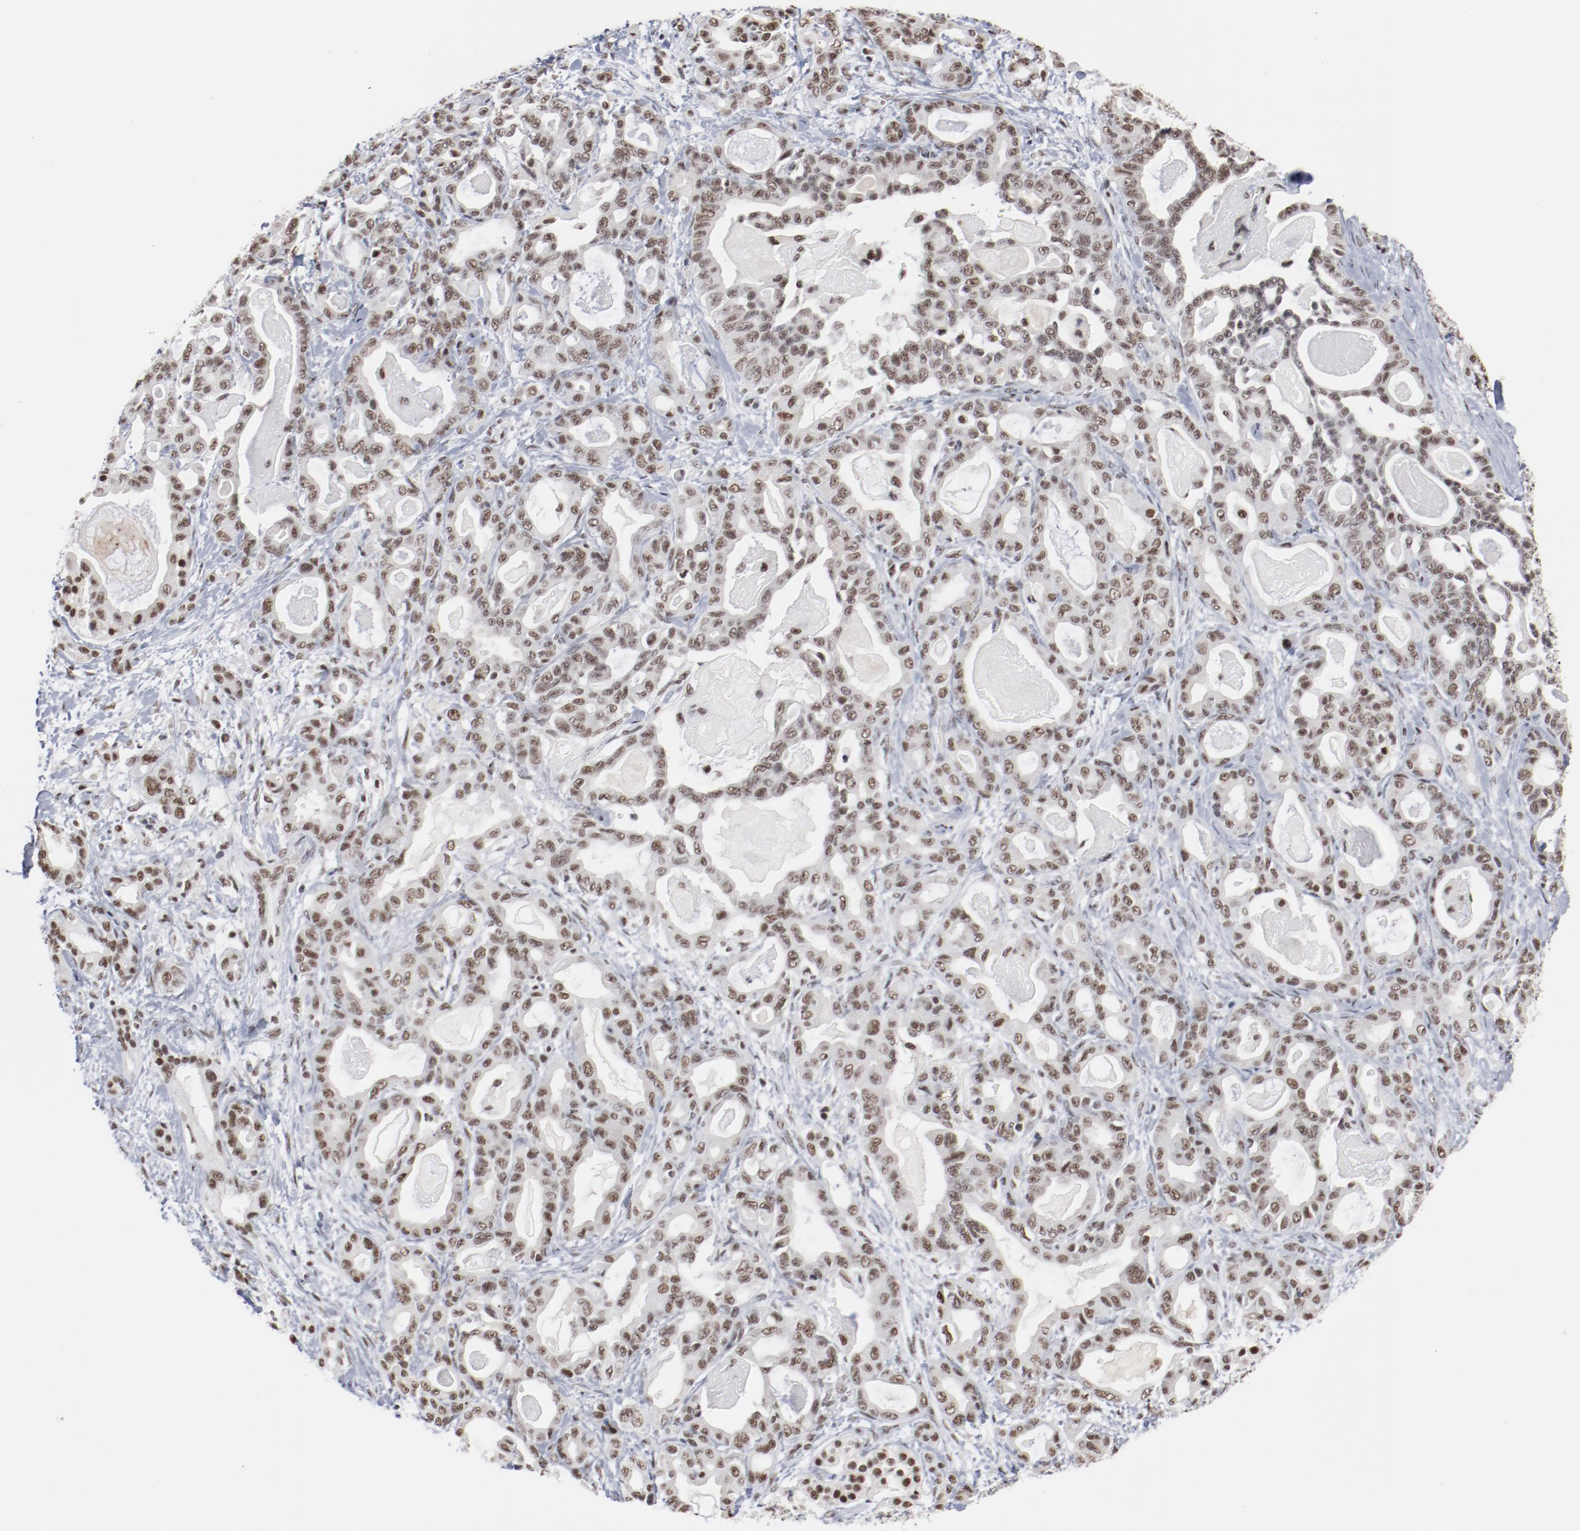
{"staining": {"intensity": "moderate", "quantity": ">75%", "location": "nuclear"}, "tissue": "pancreatic cancer", "cell_type": "Tumor cells", "image_type": "cancer", "snomed": [{"axis": "morphology", "description": "Adenocarcinoma, NOS"}, {"axis": "topography", "description": "Pancreas"}], "caption": "Protein staining of pancreatic cancer tissue demonstrates moderate nuclear positivity in approximately >75% of tumor cells.", "gene": "BUB3", "patient": {"sex": "male", "age": 63}}